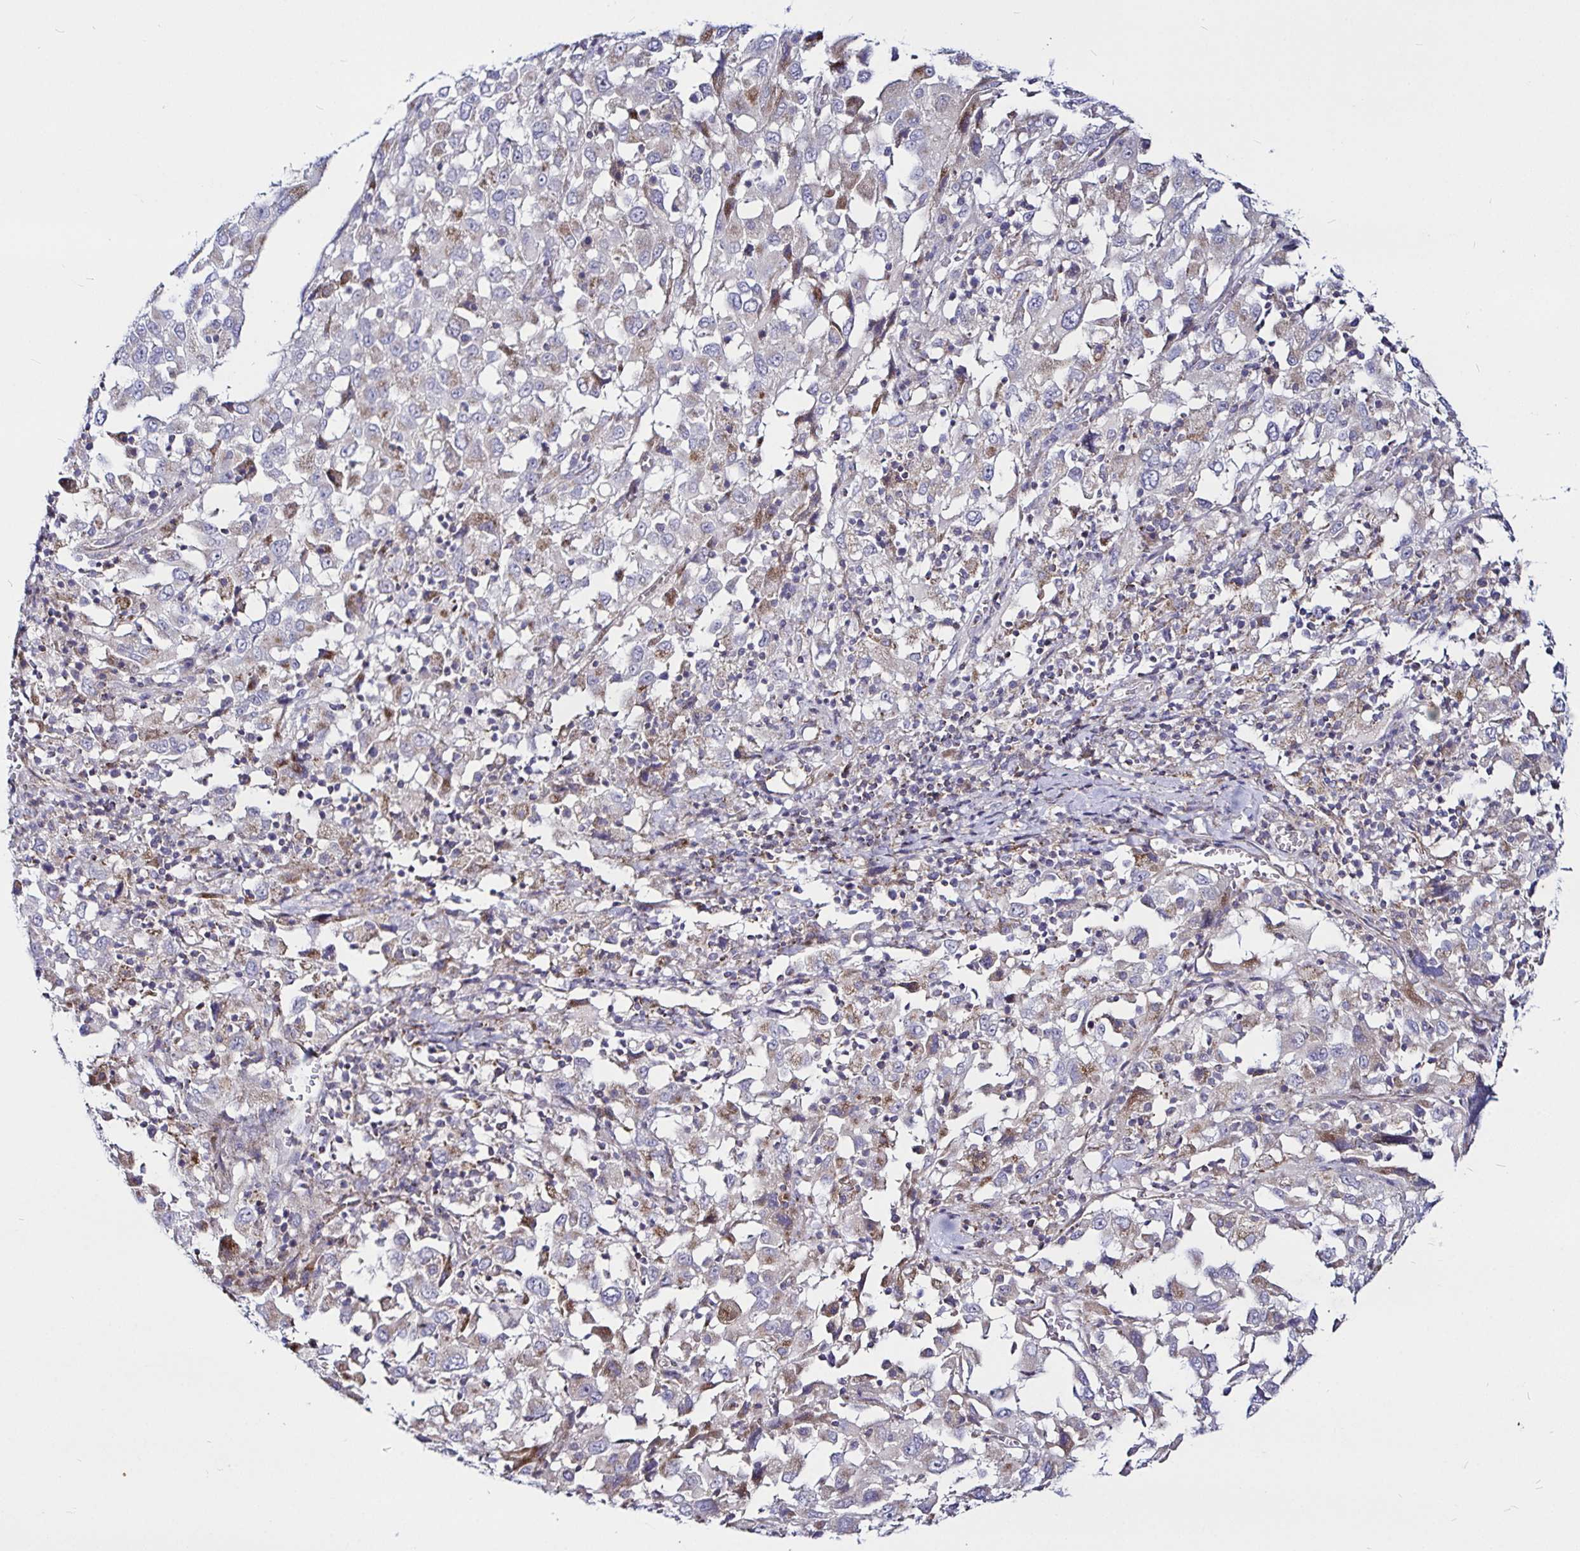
{"staining": {"intensity": "negative", "quantity": "none", "location": "none"}, "tissue": "melanoma", "cell_type": "Tumor cells", "image_type": "cancer", "snomed": [{"axis": "morphology", "description": "Malignant melanoma, Metastatic site"}, {"axis": "topography", "description": "Soft tissue"}], "caption": "Immunohistochemical staining of human melanoma shows no significant positivity in tumor cells.", "gene": "PGAM2", "patient": {"sex": "male", "age": 50}}